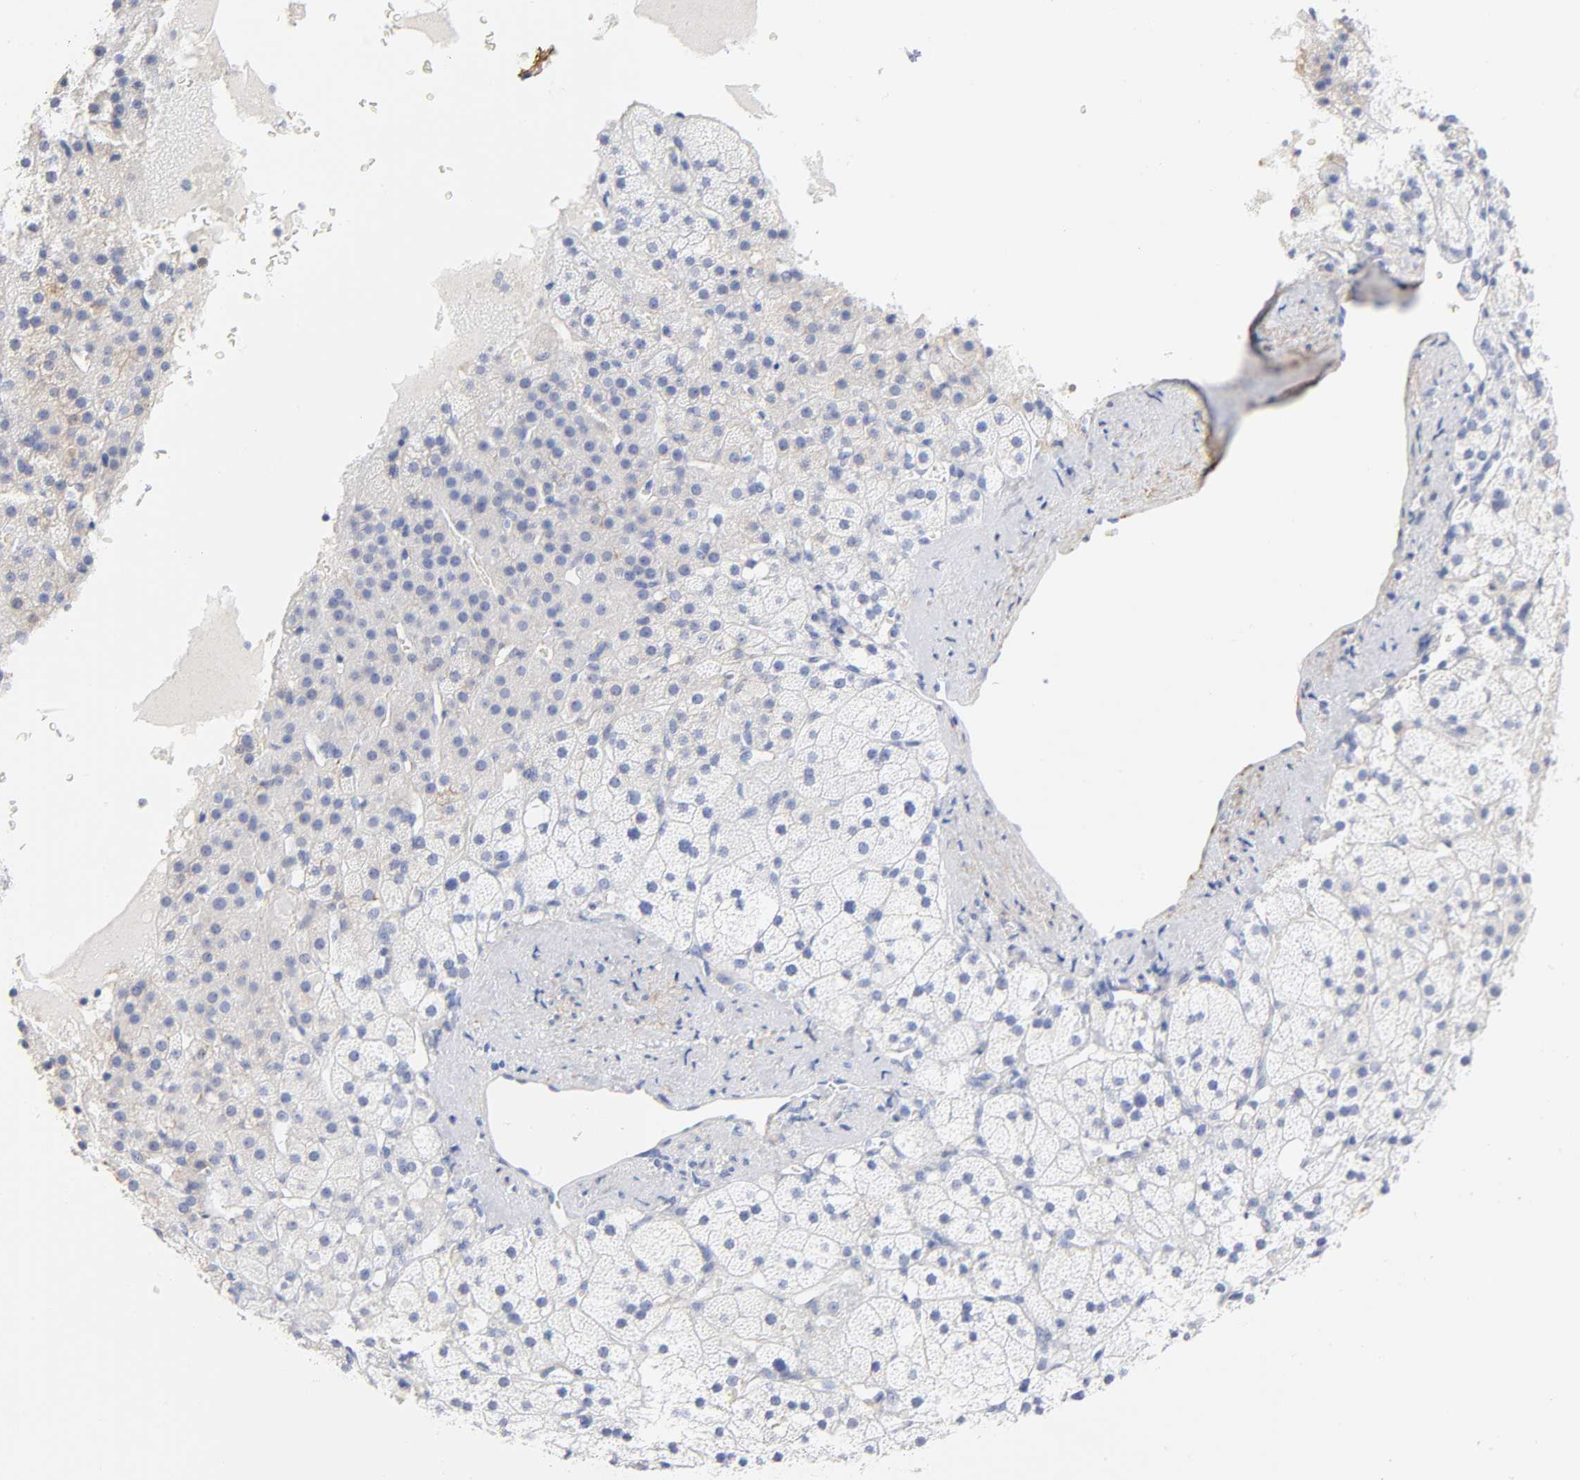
{"staining": {"intensity": "negative", "quantity": "none", "location": "none"}, "tissue": "adrenal gland", "cell_type": "Glandular cells", "image_type": "normal", "snomed": [{"axis": "morphology", "description": "Normal tissue, NOS"}, {"axis": "topography", "description": "Adrenal gland"}], "caption": "Photomicrograph shows no protein expression in glandular cells of normal adrenal gland. (DAB immunohistochemistry (IHC), high magnification).", "gene": "AGTR1", "patient": {"sex": "male", "age": 35}}